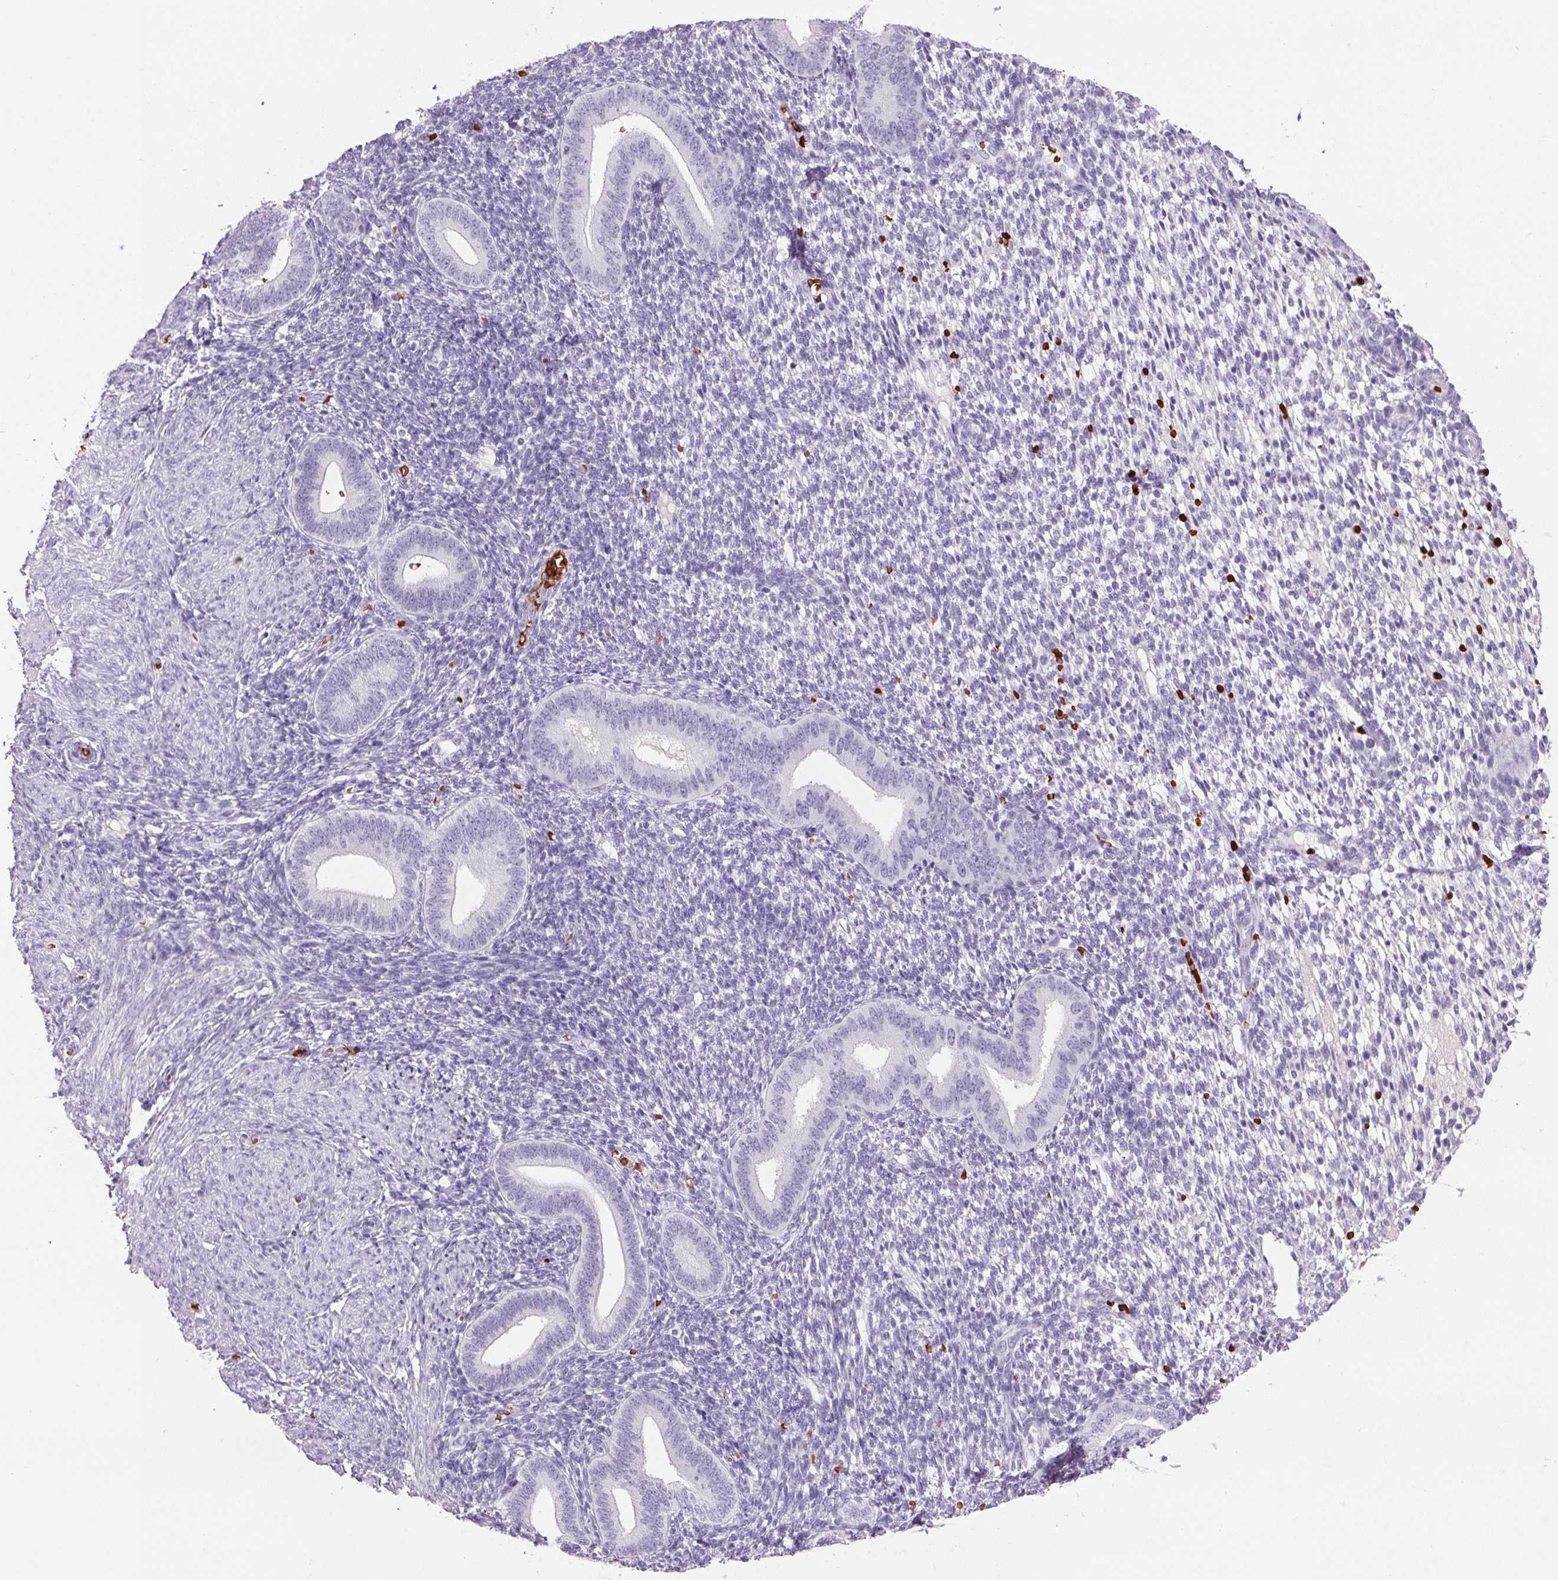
{"staining": {"intensity": "negative", "quantity": "none", "location": "none"}, "tissue": "endometrium", "cell_type": "Cells in endometrial stroma", "image_type": "normal", "snomed": [{"axis": "morphology", "description": "Normal tissue, NOS"}, {"axis": "topography", "description": "Endometrium"}], "caption": "This micrograph is of benign endometrium stained with immunohistochemistry (IHC) to label a protein in brown with the nuclei are counter-stained blue. There is no positivity in cells in endometrial stroma.", "gene": "HBQ1", "patient": {"sex": "female", "age": 40}}